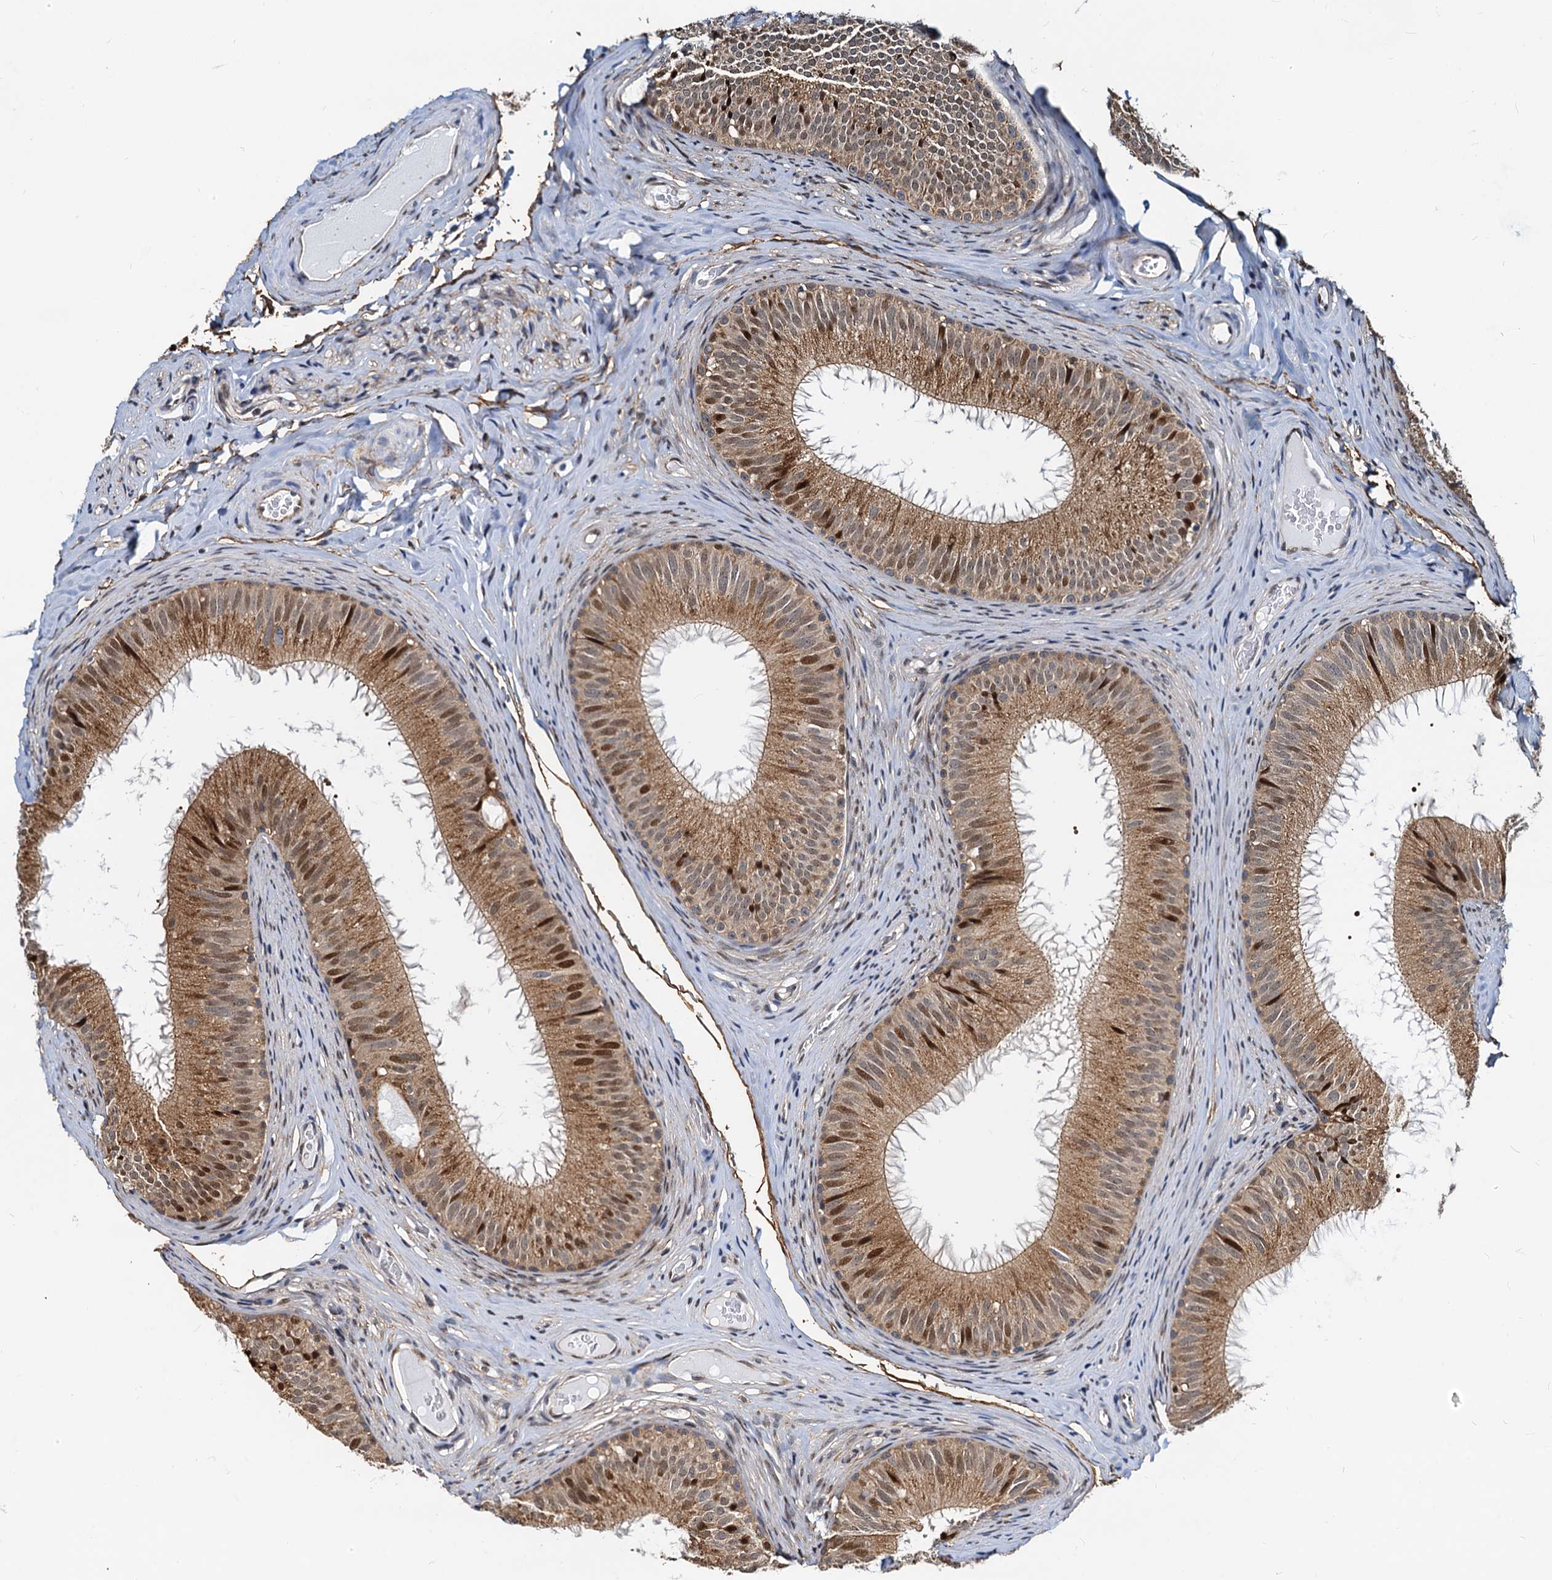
{"staining": {"intensity": "moderate", "quantity": "25%-75%", "location": "cytoplasmic/membranous,nuclear"}, "tissue": "epididymis", "cell_type": "Glandular cells", "image_type": "normal", "snomed": [{"axis": "morphology", "description": "Normal tissue, NOS"}, {"axis": "topography", "description": "Epididymis"}], "caption": "Unremarkable epididymis displays moderate cytoplasmic/membranous,nuclear expression in about 25%-75% of glandular cells, visualized by immunohistochemistry.", "gene": "PTGES3", "patient": {"sex": "male", "age": 34}}